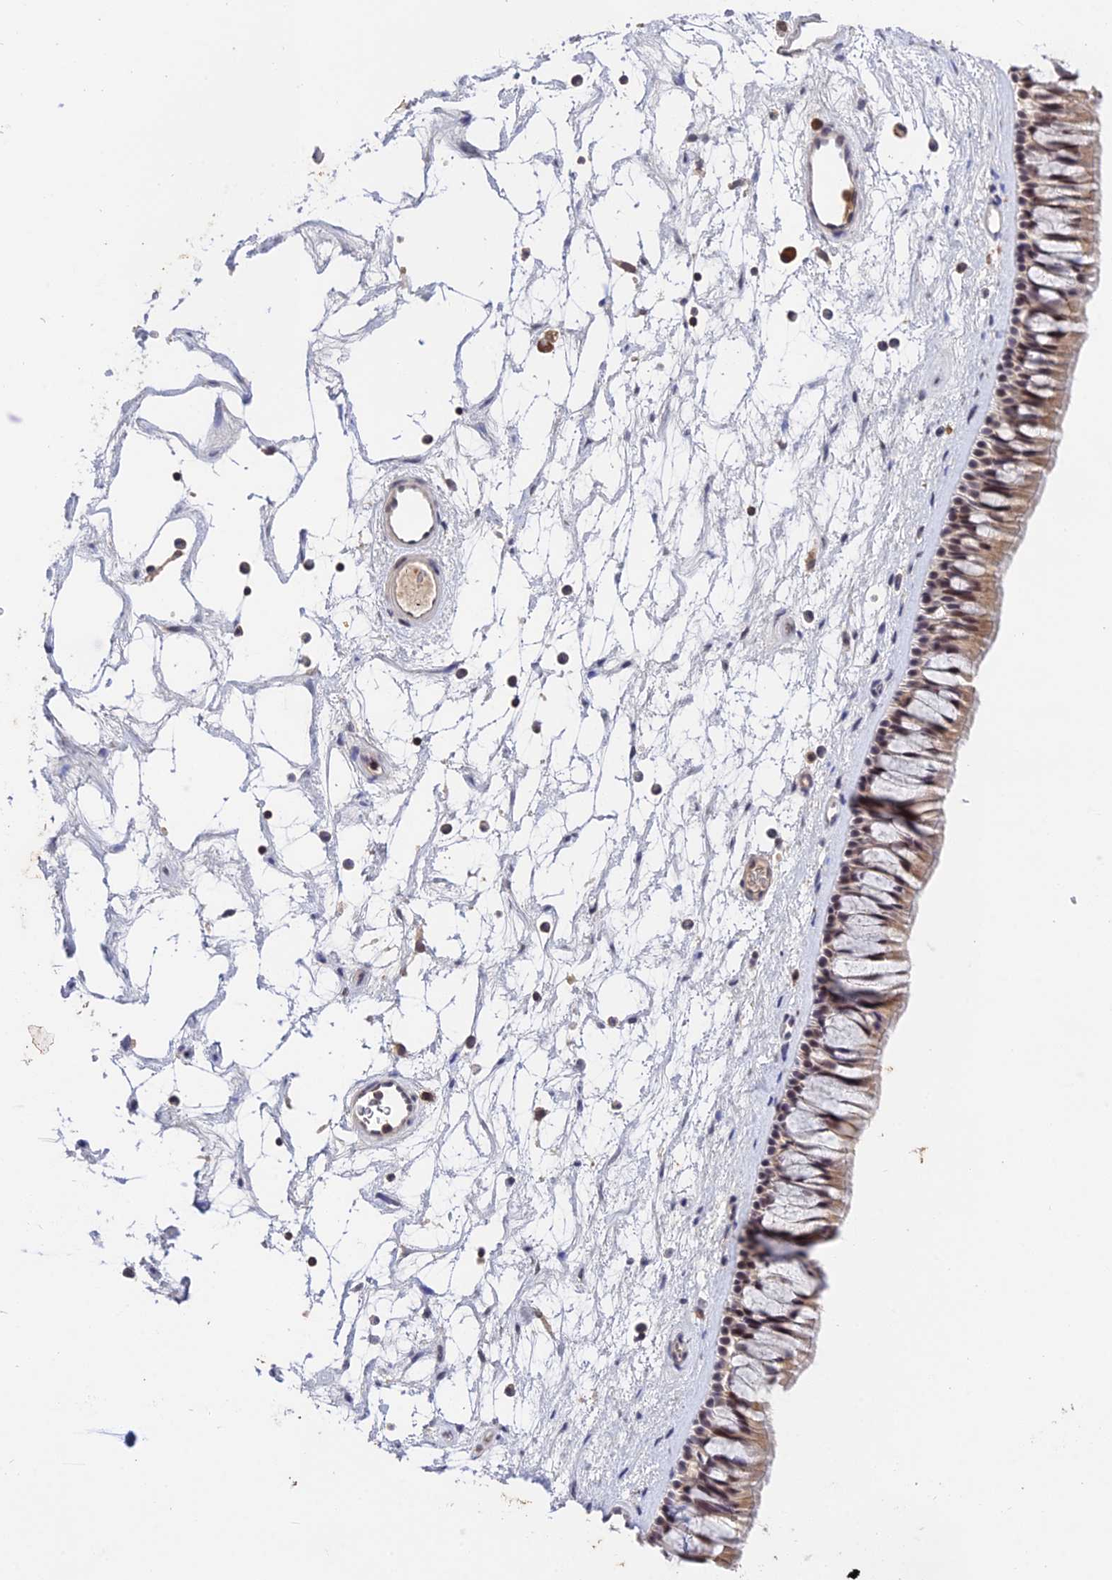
{"staining": {"intensity": "weak", "quantity": "25%-75%", "location": "cytoplasmic/membranous"}, "tissue": "nasopharynx", "cell_type": "Respiratory epithelial cells", "image_type": "normal", "snomed": [{"axis": "morphology", "description": "Normal tissue, NOS"}, {"axis": "topography", "description": "Nasopharynx"}], "caption": "A low amount of weak cytoplasmic/membranous positivity is appreciated in about 25%-75% of respiratory epithelial cells in benign nasopharynx. Immunohistochemistry (ihc) stains the protein of interest in brown and the nuclei are stained blue.", "gene": "PEX16", "patient": {"sex": "male", "age": 64}}